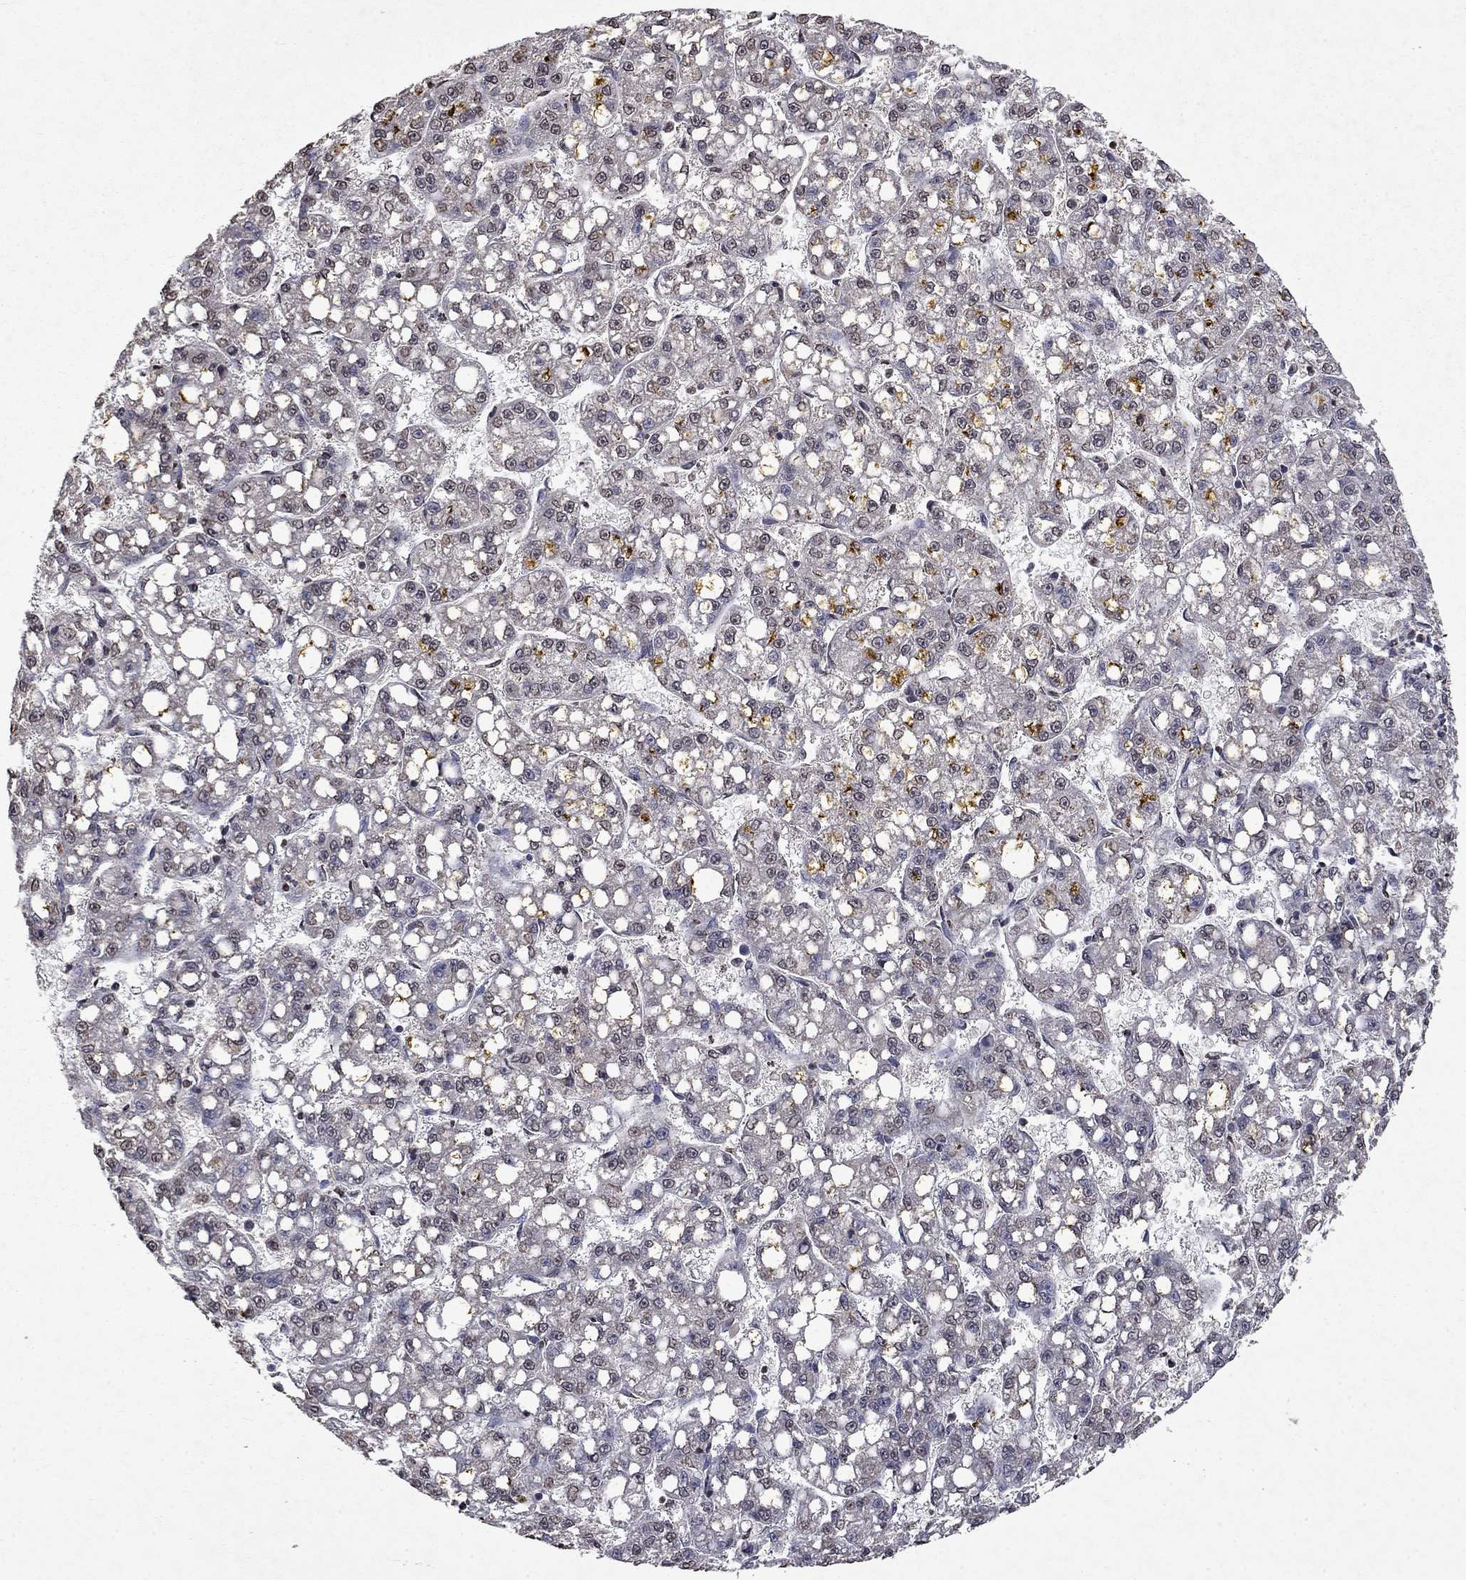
{"staining": {"intensity": "moderate", "quantity": "<25%", "location": "nuclear"}, "tissue": "liver cancer", "cell_type": "Tumor cells", "image_type": "cancer", "snomed": [{"axis": "morphology", "description": "Carcinoma, Hepatocellular, NOS"}, {"axis": "topography", "description": "Liver"}], "caption": "A brown stain highlights moderate nuclear expression of a protein in human liver cancer tumor cells.", "gene": "TTC38", "patient": {"sex": "female", "age": 65}}